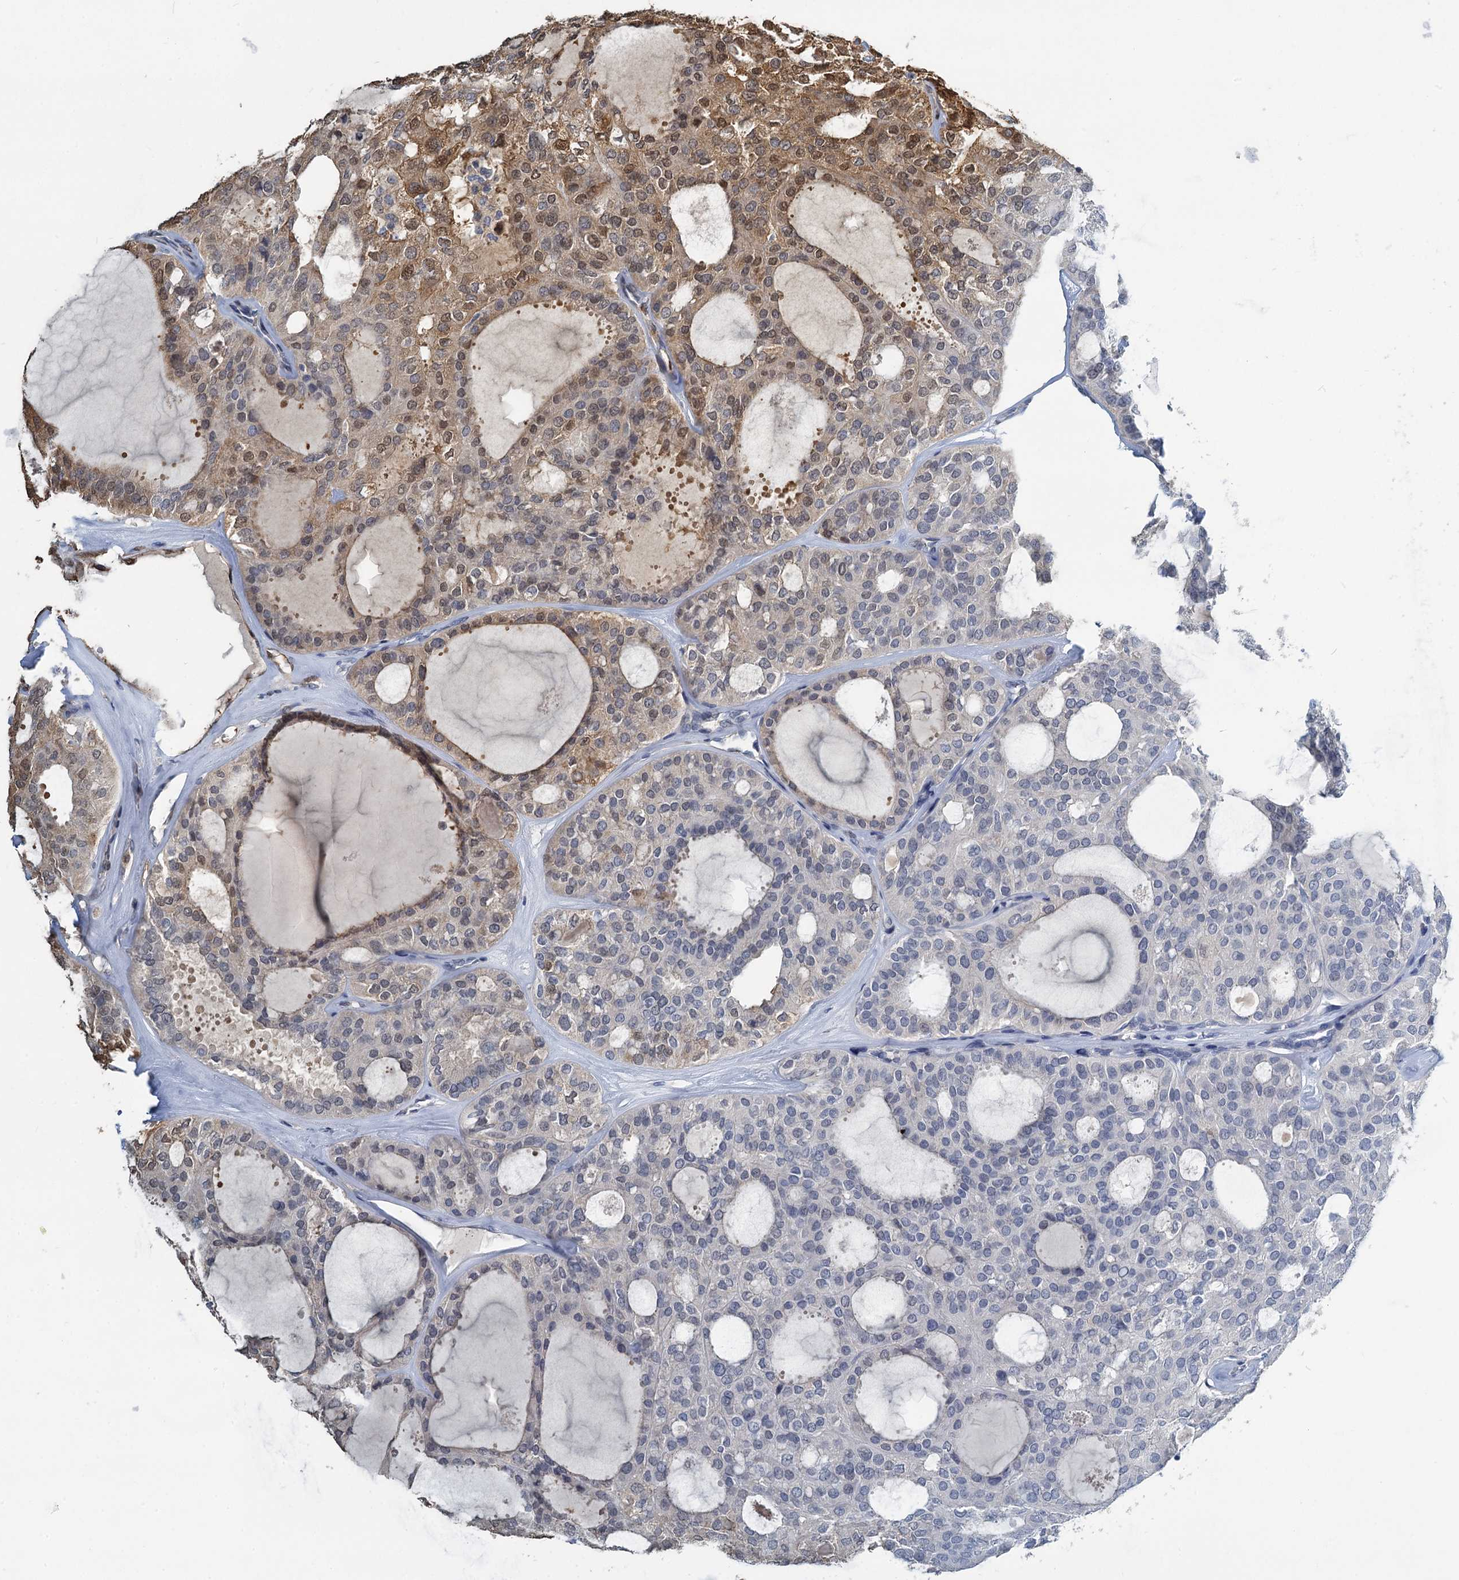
{"staining": {"intensity": "moderate", "quantity": "<25%", "location": "cytoplasmic/membranous,nuclear"}, "tissue": "thyroid cancer", "cell_type": "Tumor cells", "image_type": "cancer", "snomed": [{"axis": "morphology", "description": "Follicular adenoma carcinoma, NOS"}, {"axis": "topography", "description": "Thyroid gland"}], "caption": "The histopathology image displays immunohistochemical staining of thyroid cancer (follicular adenoma carcinoma). There is moderate cytoplasmic/membranous and nuclear staining is present in approximately <25% of tumor cells.", "gene": "S100A6", "patient": {"sex": "male", "age": 75}}